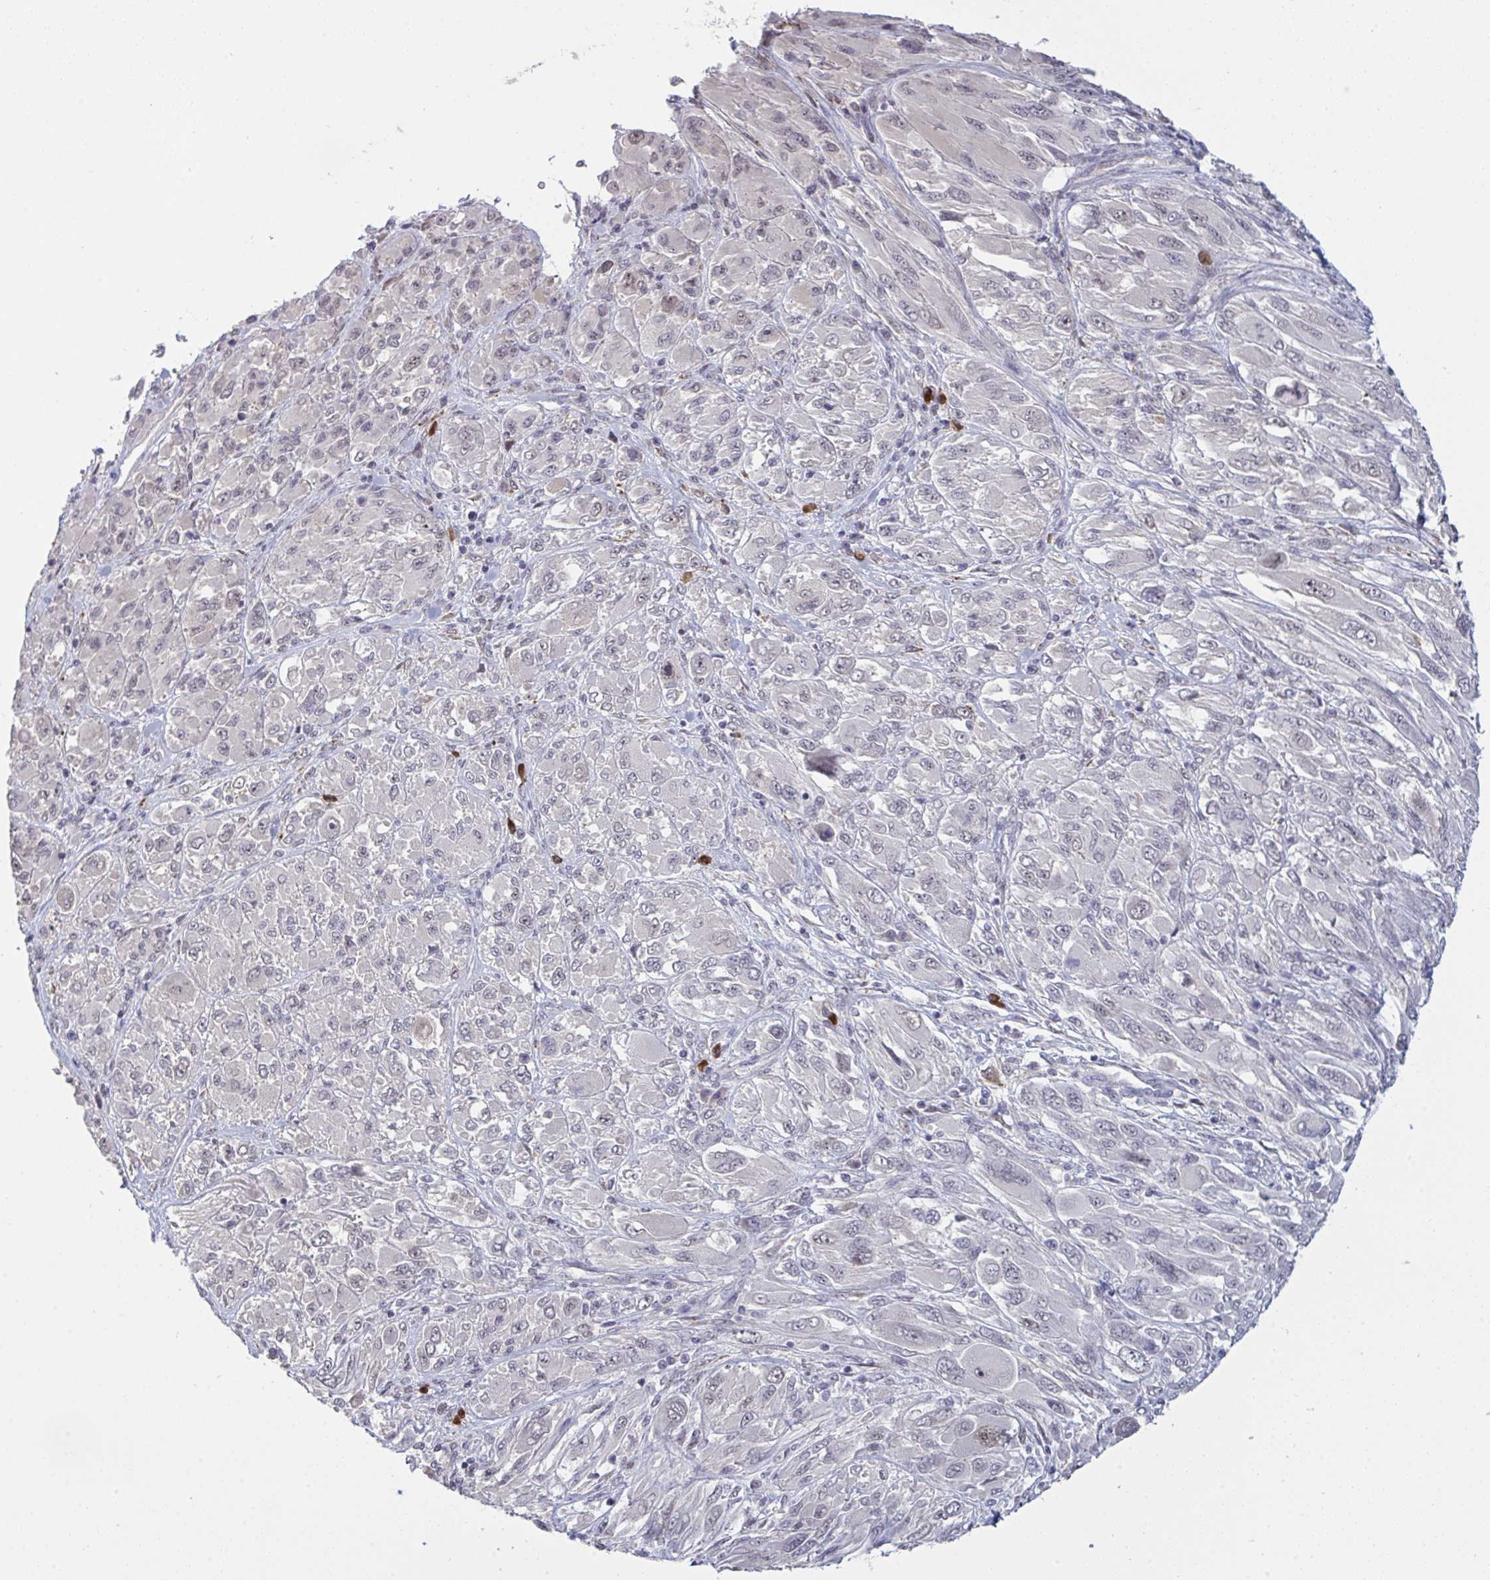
{"staining": {"intensity": "negative", "quantity": "none", "location": "none"}, "tissue": "melanoma", "cell_type": "Tumor cells", "image_type": "cancer", "snomed": [{"axis": "morphology", "description": "Malignant melanoma, NOS"}, {"axis": "topography", "description": "Skin"}], "caption": "Melanoma was stained to show a protein in brown. There is no significant positivity in tumor cells.", "gene": "ZNF784", "patient": {"sex": "female", "age": 91}}